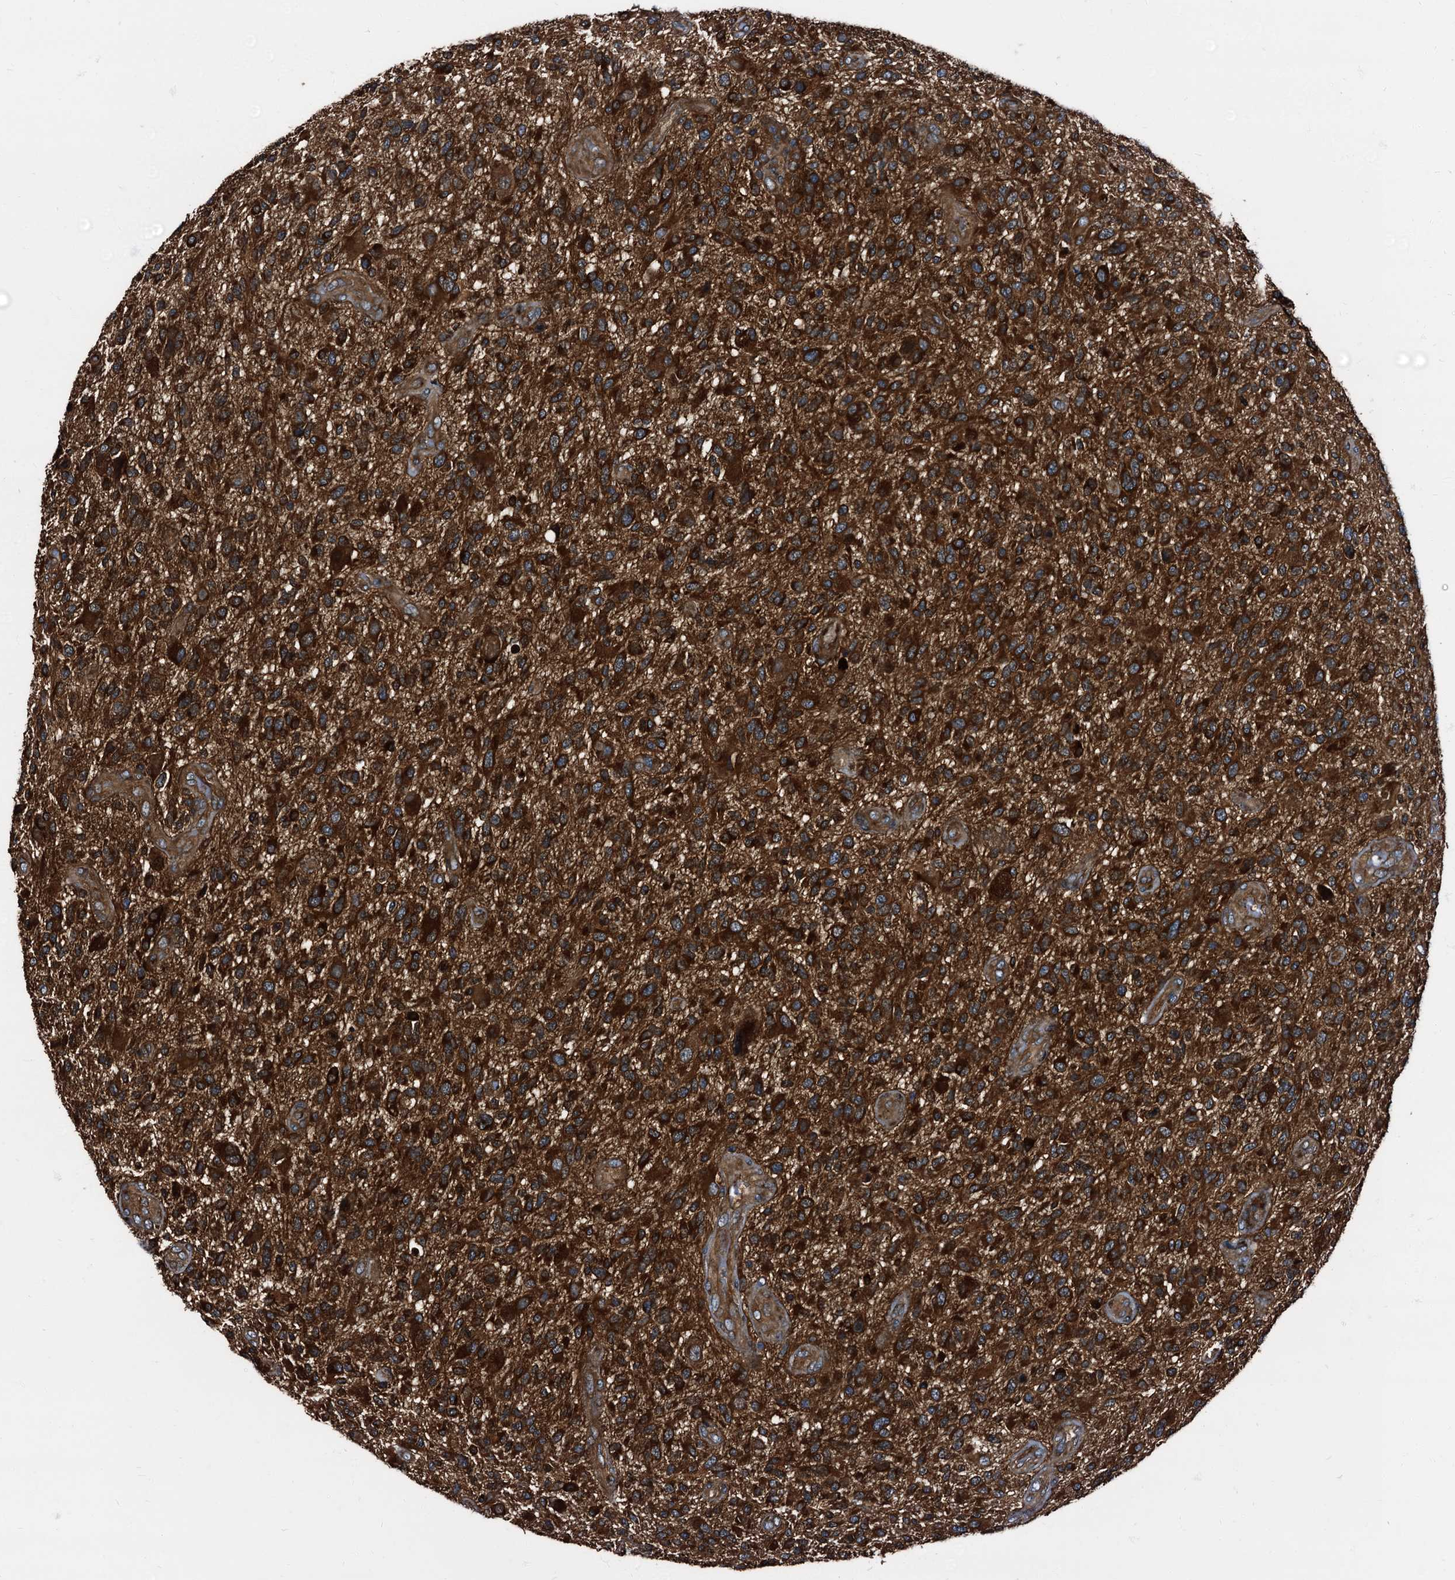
{"staining": {"intensity": "strong", "quantity": ">75%", "location": "cytoplasmic/membranous"}, "tissue": "glioma", "cell_type": "Tumor cells", "image_type": "cancer", "snomed": [{"axis": "morphology", "description": "Glioma, malignant, High grade"}, {"axis": "topography", "description": "Brain"}], "caption": "This micrograph demonstrates IHC staining of human high-grade glioma (malignant), with high strong cytoplasmic/membranous staining in about >75% of tumor cells.", "gene": "PEX5", "patient": {"sex": "male", "age": 47}}